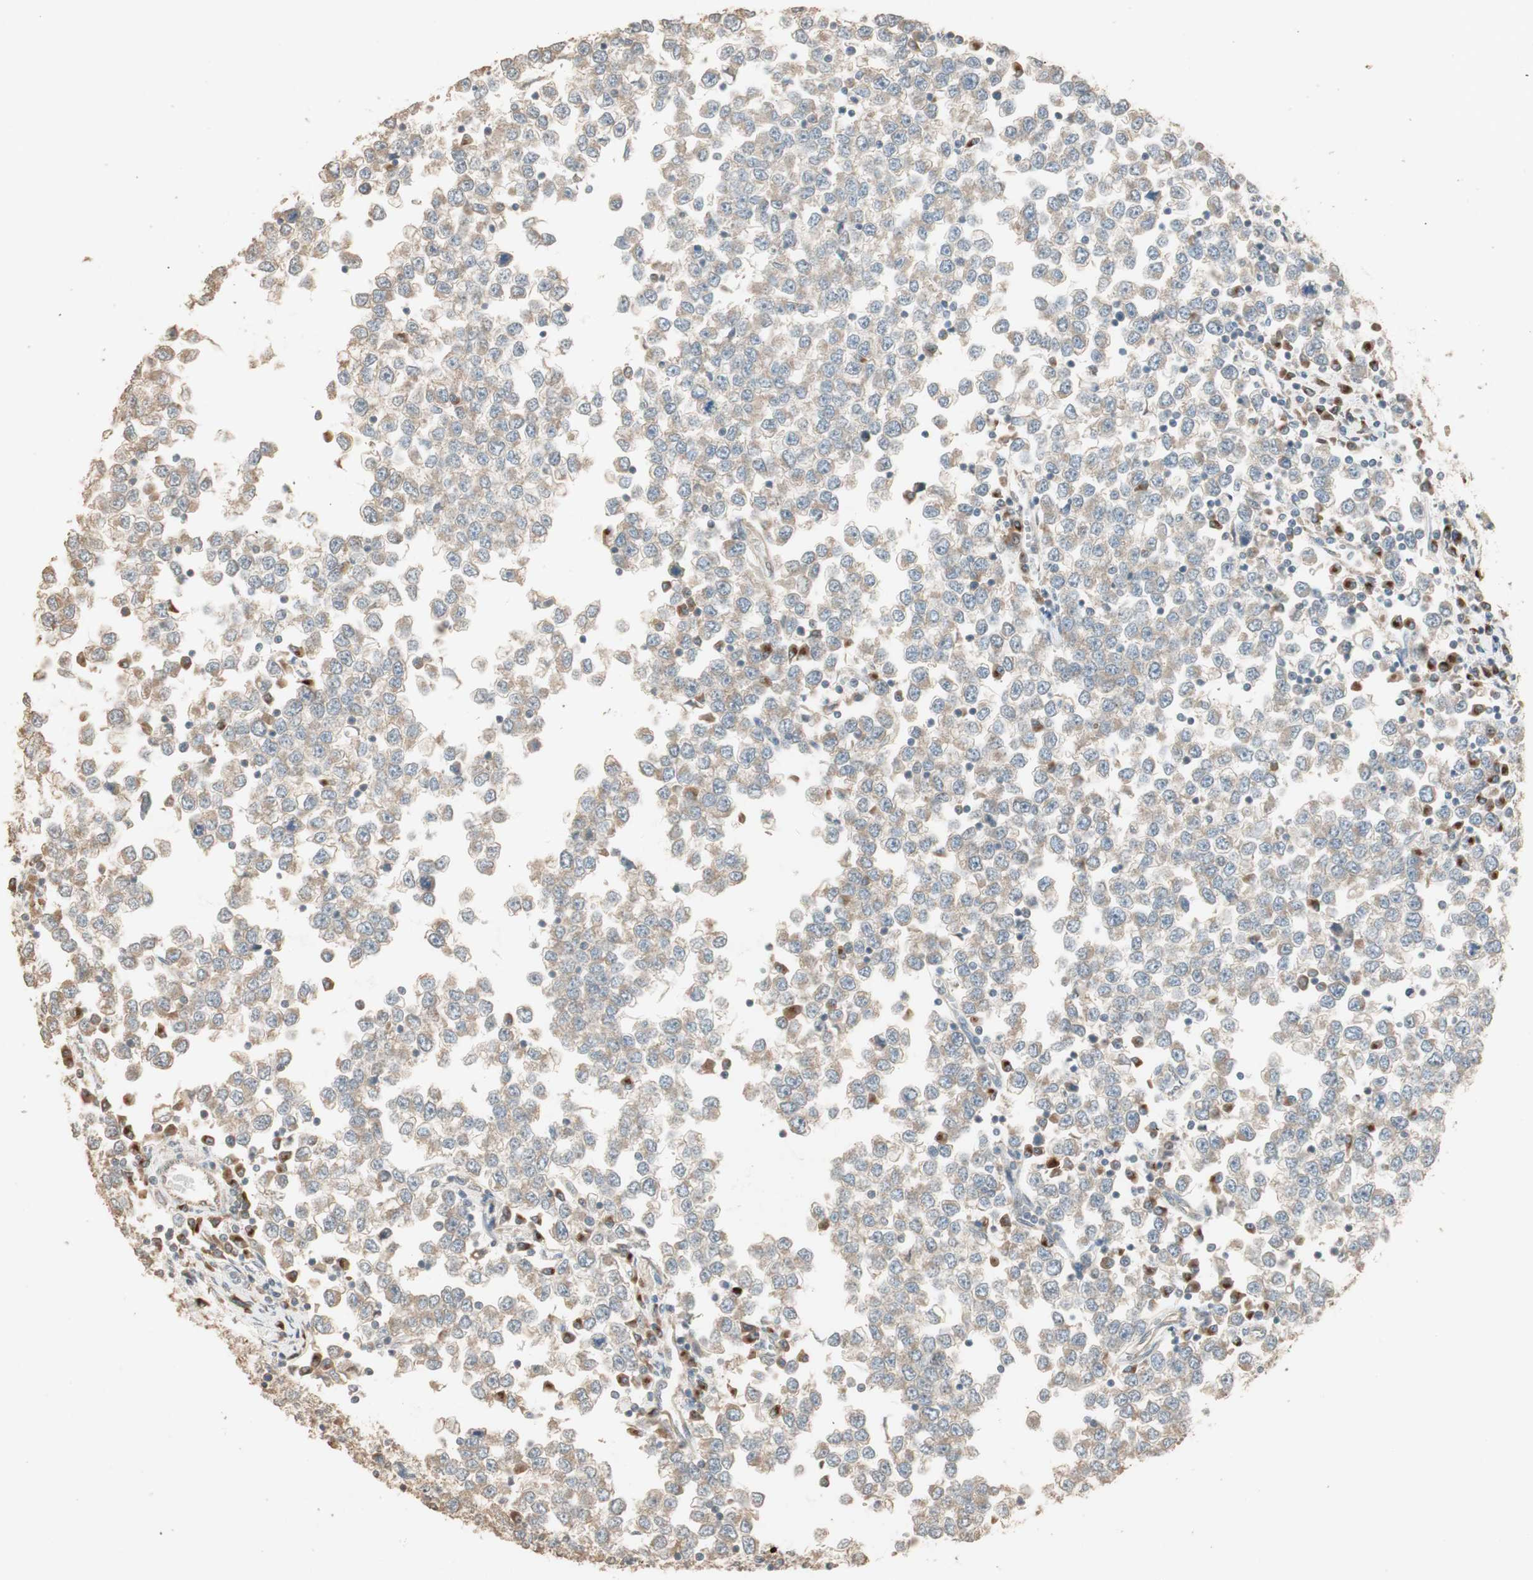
{"staining": {"intensity": "moderate", "quantity": ">75%", "location": "cytoplasmic/membranous"}, "tissue": "testis cancer", "cell_type": "Tumor cells", "image_type": "cancer", "snomed": [{"axis": "morphology", "description": "Seminoma, NOS"}, {"axis": "topography", "description": "Testis"}], "caption": "Testis cancer stained with DAB (3,3'-diaminobenzidine) immunohistochemistry demonstrates medium levels of moderate cytoplasmic/membranous expression in approximately >75% of tumor cells.", "gene": "RARRES1", "patient": {"sex": "male", "age": 65}}